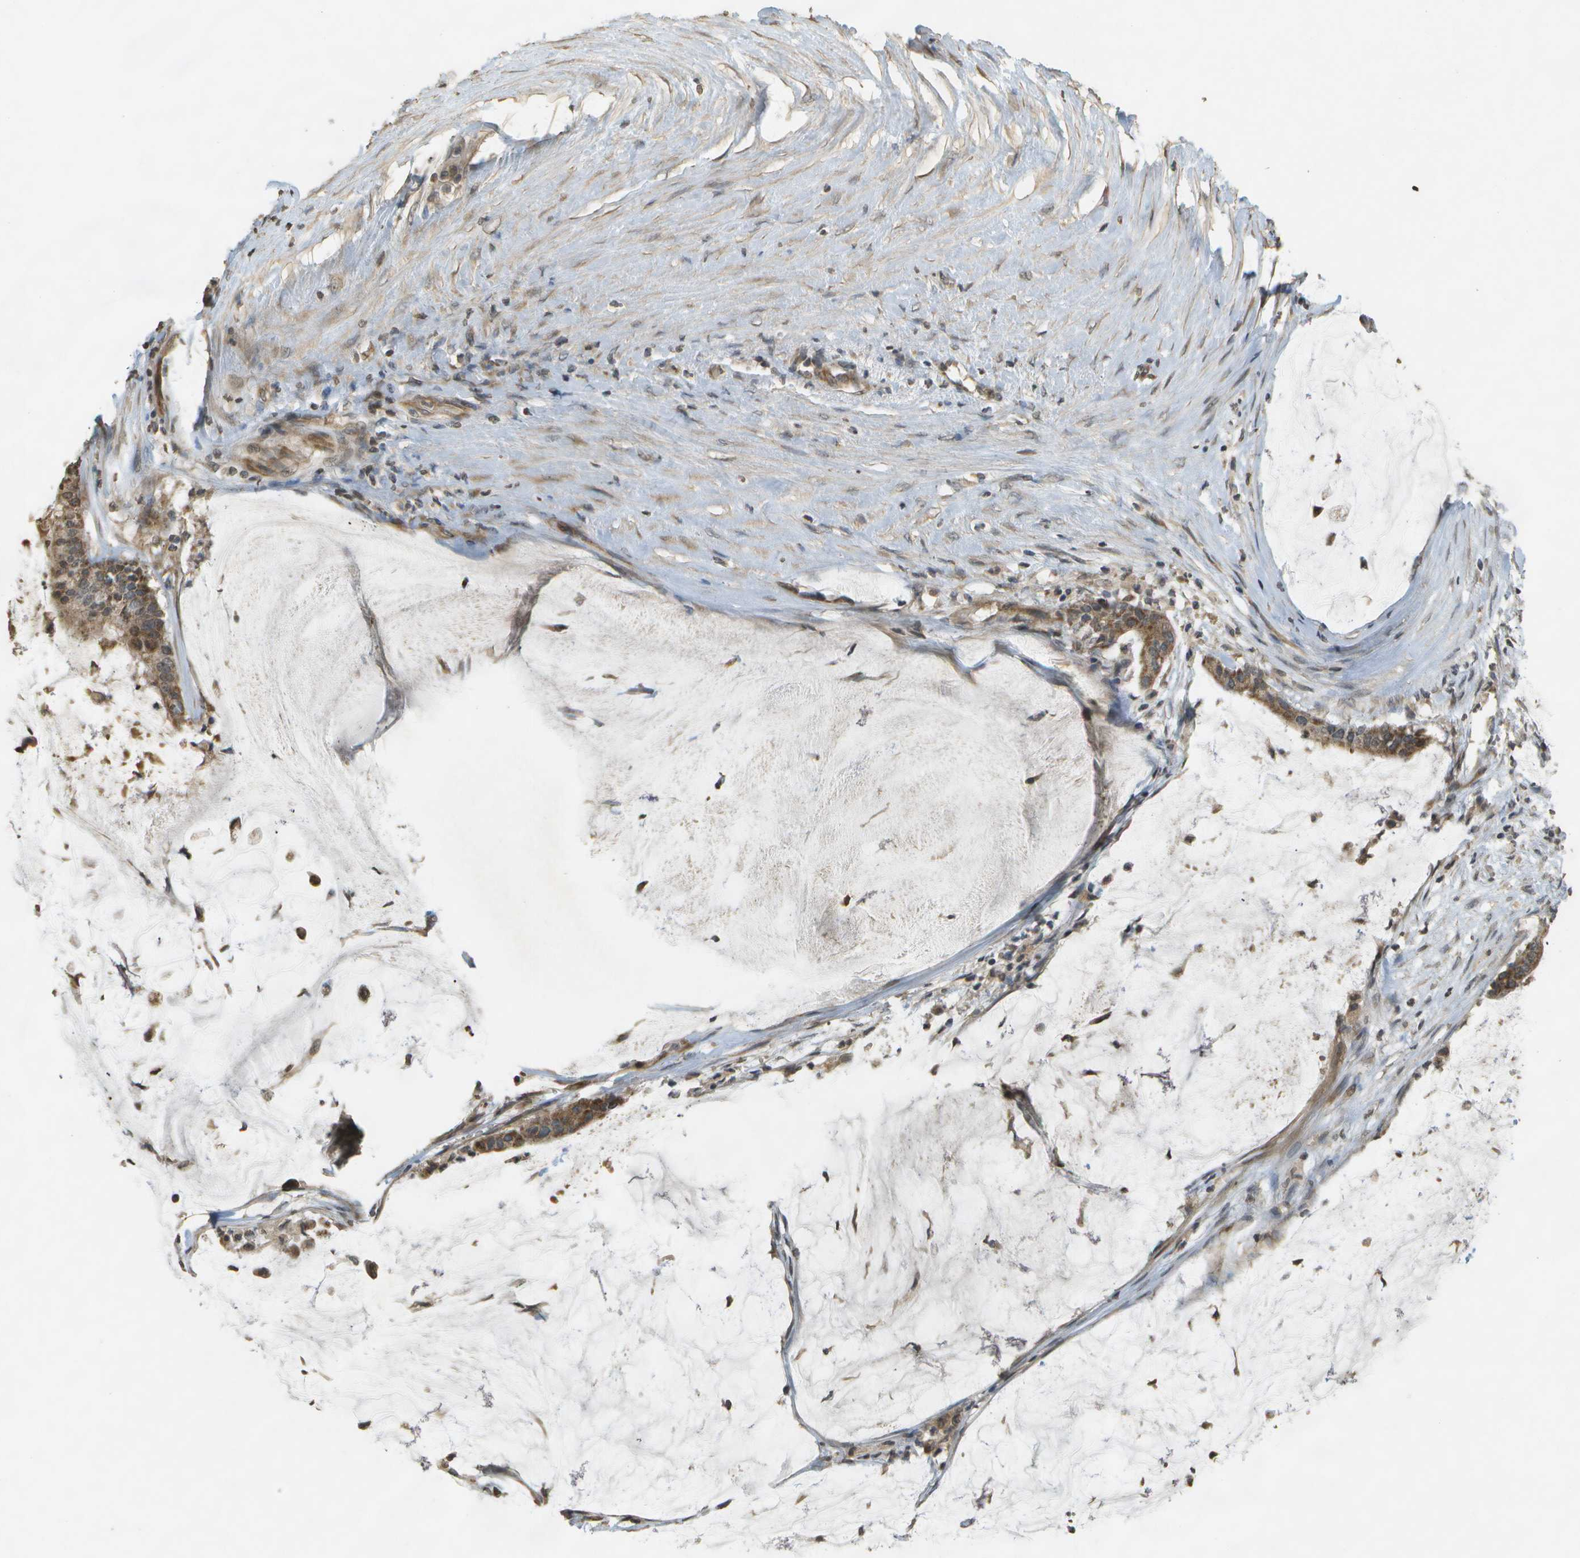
{"staining": {"intensity": "moderate", "quantity": ">75%", "location": "cytoplasmic/membranous"}, "tissue": "pancreatic cancer", "cell_type": "Tumor cells", "image_type": "cancer", "snomed": [{"axis": "morphology", "description": "Adenocarcinoma, NOS"}, {"axis": "topography", "description": "Pancreas"}], "caption": "An immunohistochemistry (IHC) histopathology image of neoplastic tissue is shown. Protein staining in brown labels moderate cytoplasmic/membranous positivity in pancreatic adenocarcinoma within tumor cells.", "gene": "RAB21", "patient": {"sex": "male", "age": 41}}